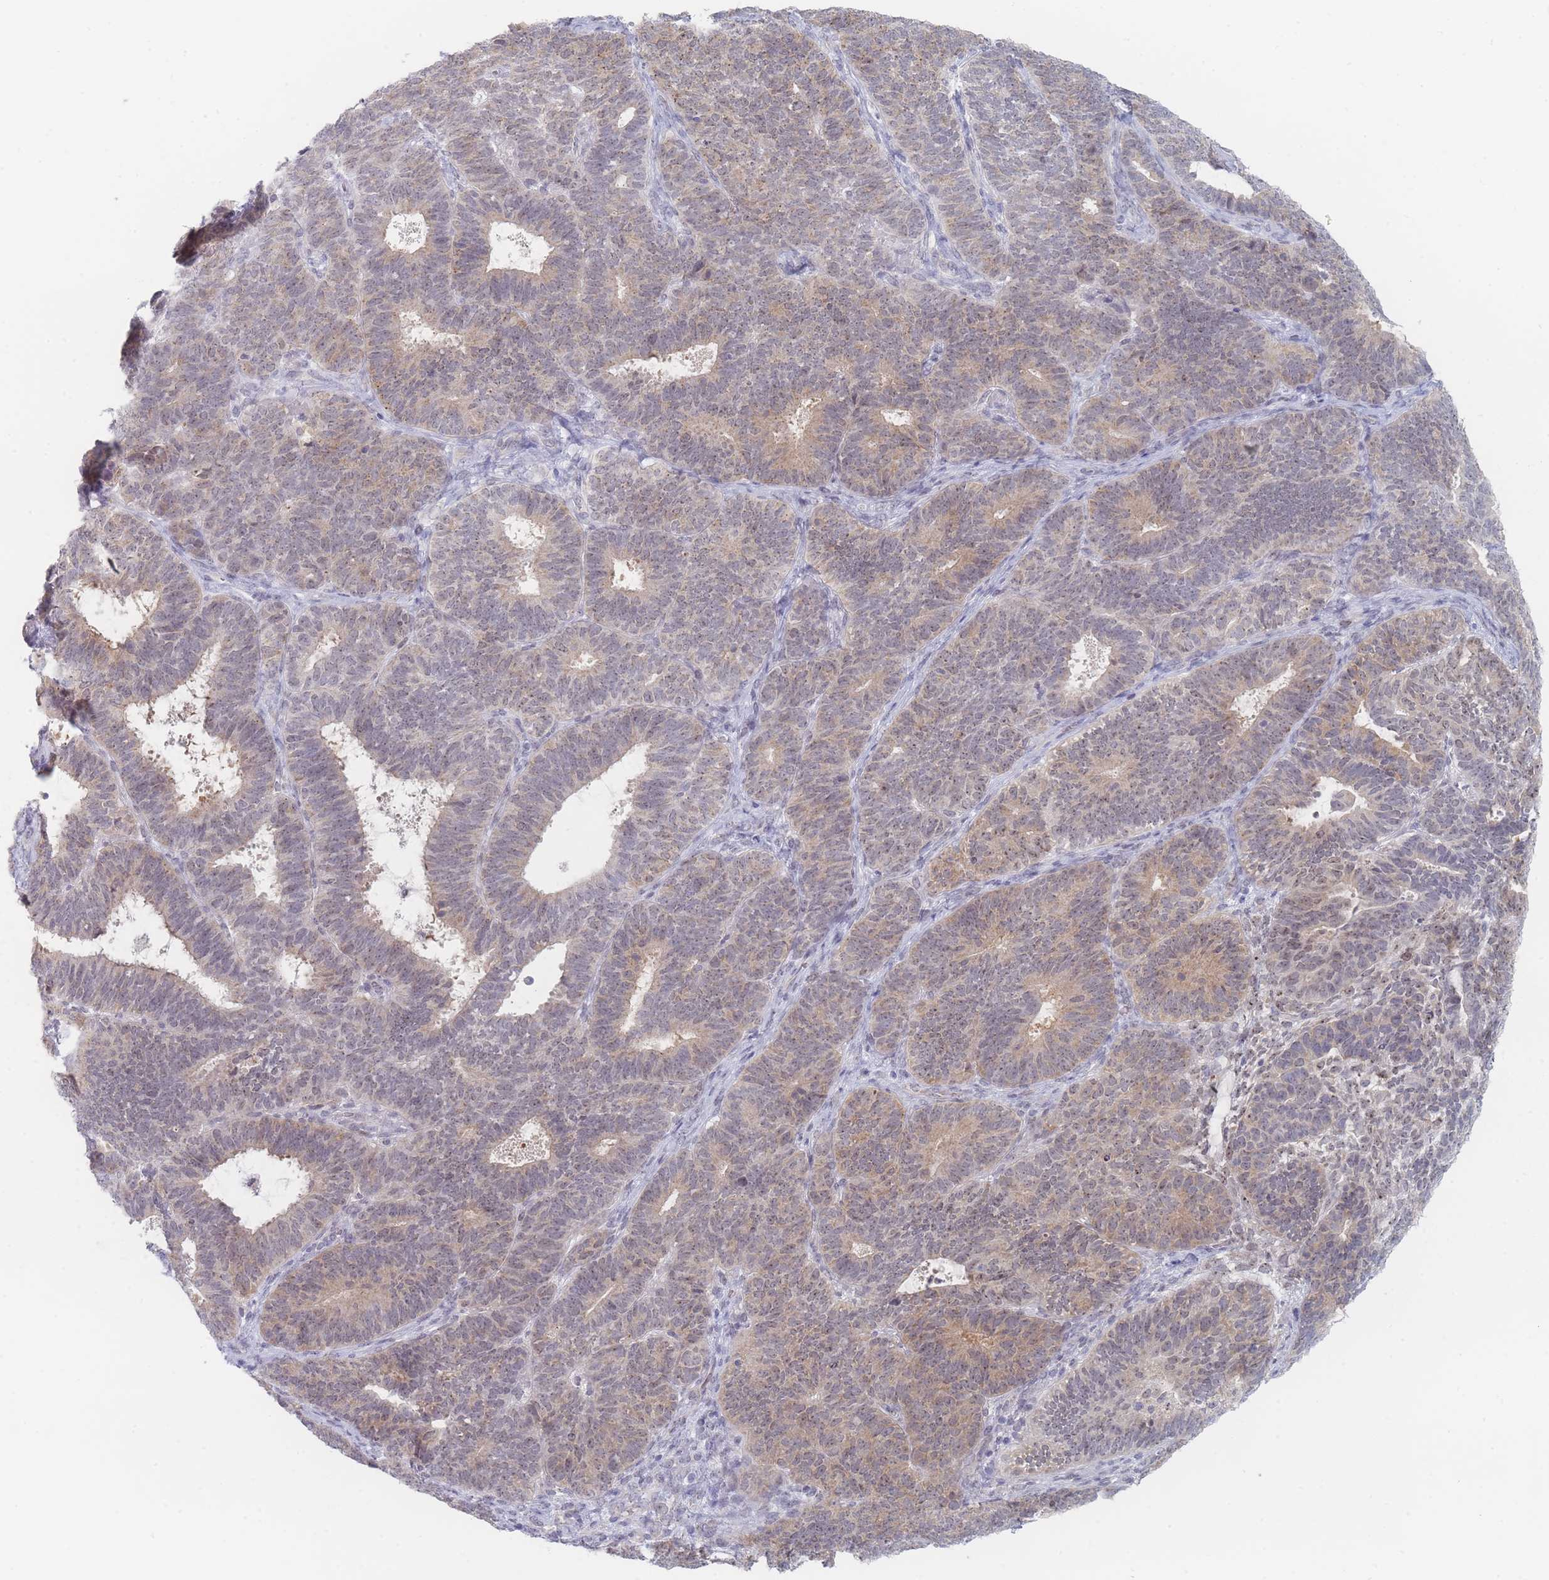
{"staining": {"intensity": "weak", "quantity": ">75%", "location": "cytoplasmic/membranous,nuclear"}, "tissue": "endometrial cancer", "cell_type": "Tumor cells", "image_type": "cancer", "snomed": [{"axis": "morphology", "description": "Adenocarcinoma, NOS"}, {"axis": "topography", "description": "Endometrium"}], "caption": "A low amount of weak cytoplasmic/membranous and nuclear positivity is identified in approximately >75% of tumor cells in endometrial cancer tissue. The protein is shown in brown color, while the nuclei are stained blue.", "gene": "RNF8", "patient": {"sex": "female", "age": 70}}